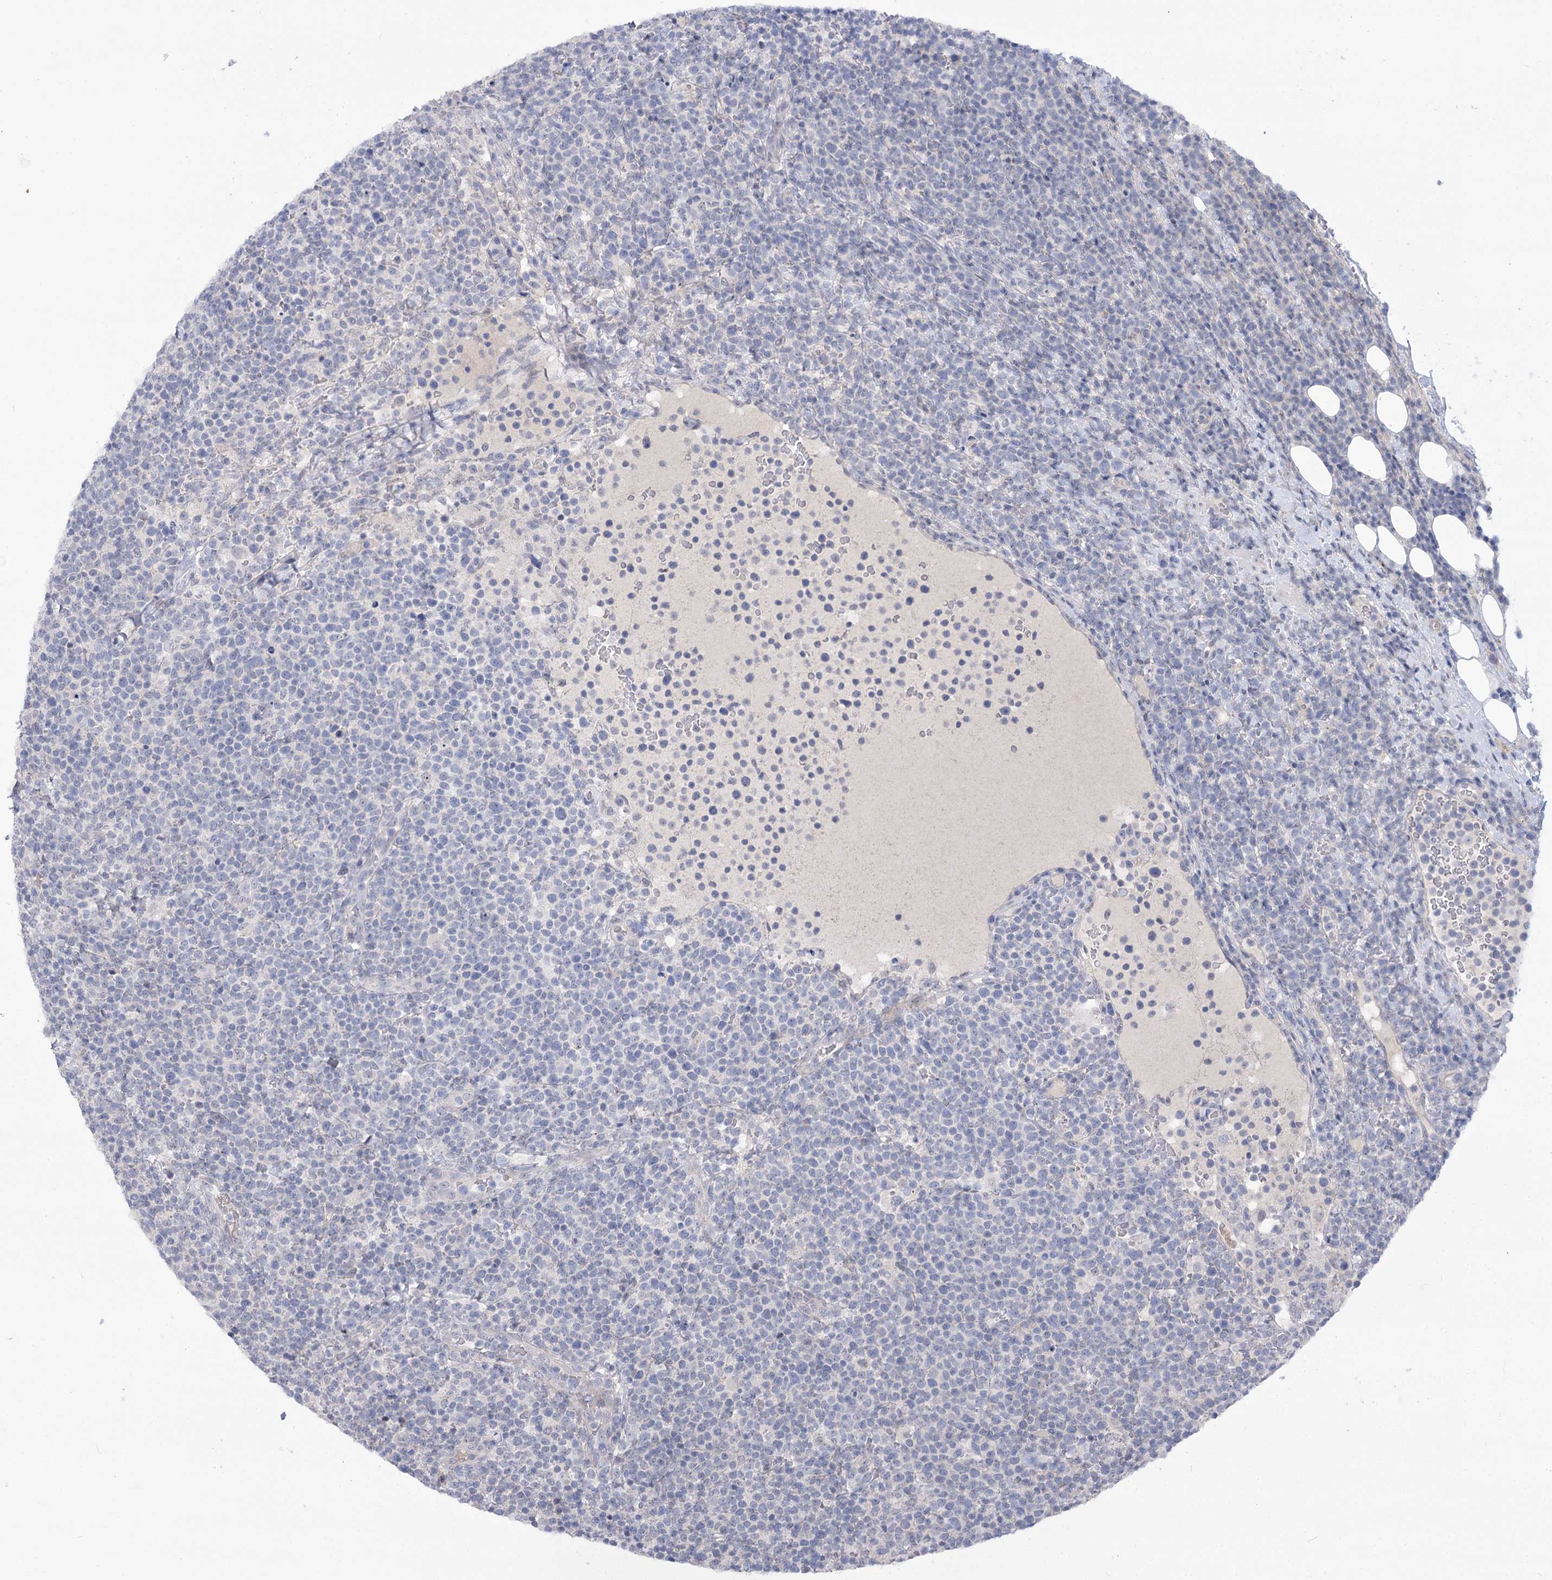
{"staining": {"intensity": "negative", "quantity": "none", "location": "none"}, "tissue": "lymphoma", "cell_type": "Tumor cells", "image_type": "cancer", "snomed": [{"axis": "morphology", "description": "Malignant lymphoma, non-Hodgkin's type, High grade"}, {"axis": "topography", "description": "Lymph node"}], "caption": "This is an IHC micrograph of human malignant lymphoma, non-Hodgkin's type (high-grade). There is no expression in tumor cells.", "gene": "ATP10B", "patient": {"sex": "male", "age": 61}}